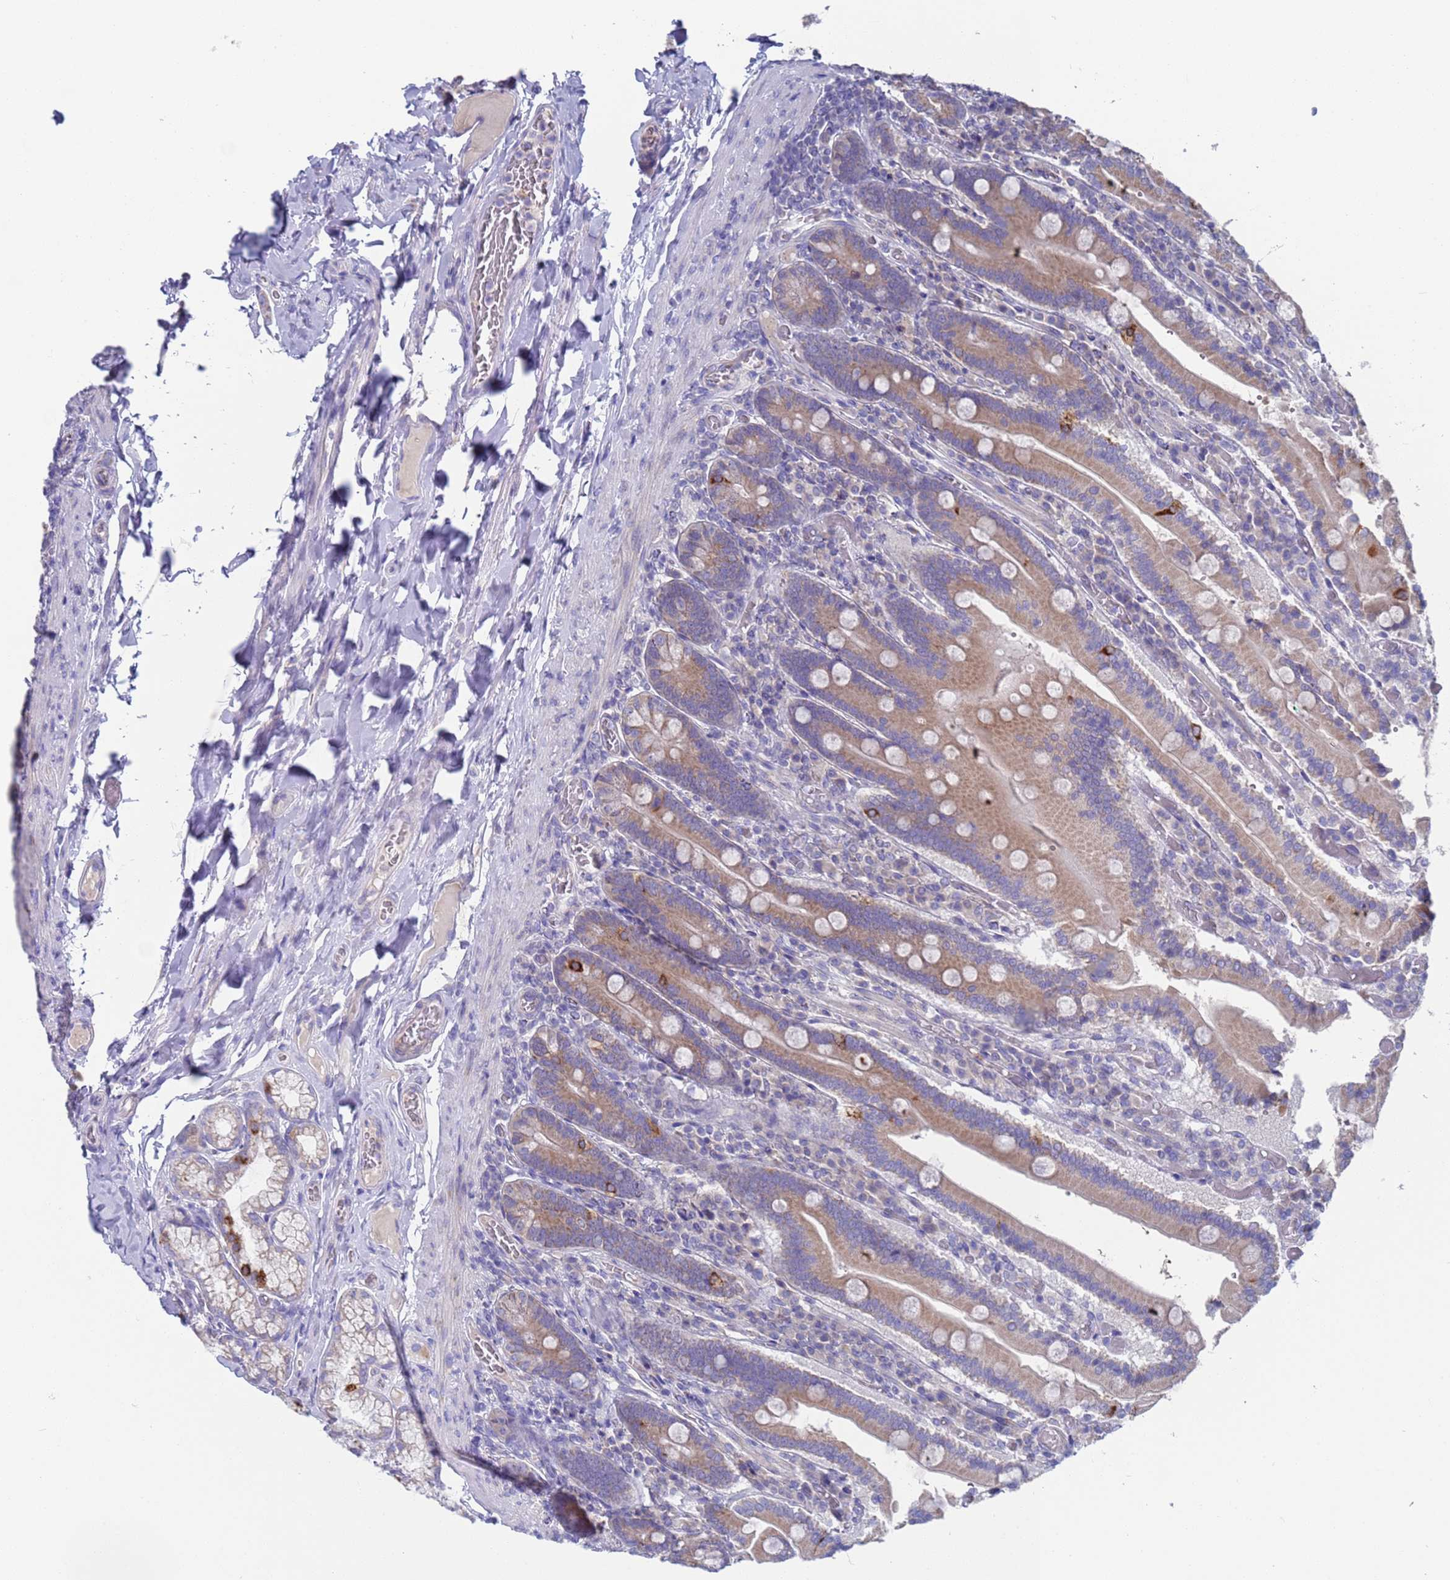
{"staining": {"intensity": "moderate", "quantity": ">75%", "location": "cytoplasmic/membranous"}, "tissue": "duodenum", "cell_type": "Glandular cells", "image_type": "normal", "snomed": [{"axis": "morphology", "description": "Normal tissue, NOS"}, {"axis": "topography", "description": "Duodenum"}], "caption": "Immunohistochemical staining of benign duodenum reveals medium levels of moderate cytoplasmic/membranous expression in approximately >75% of glandular cells.", "gene": "PET117", "patient": {"sex": "female", "age": 62}}